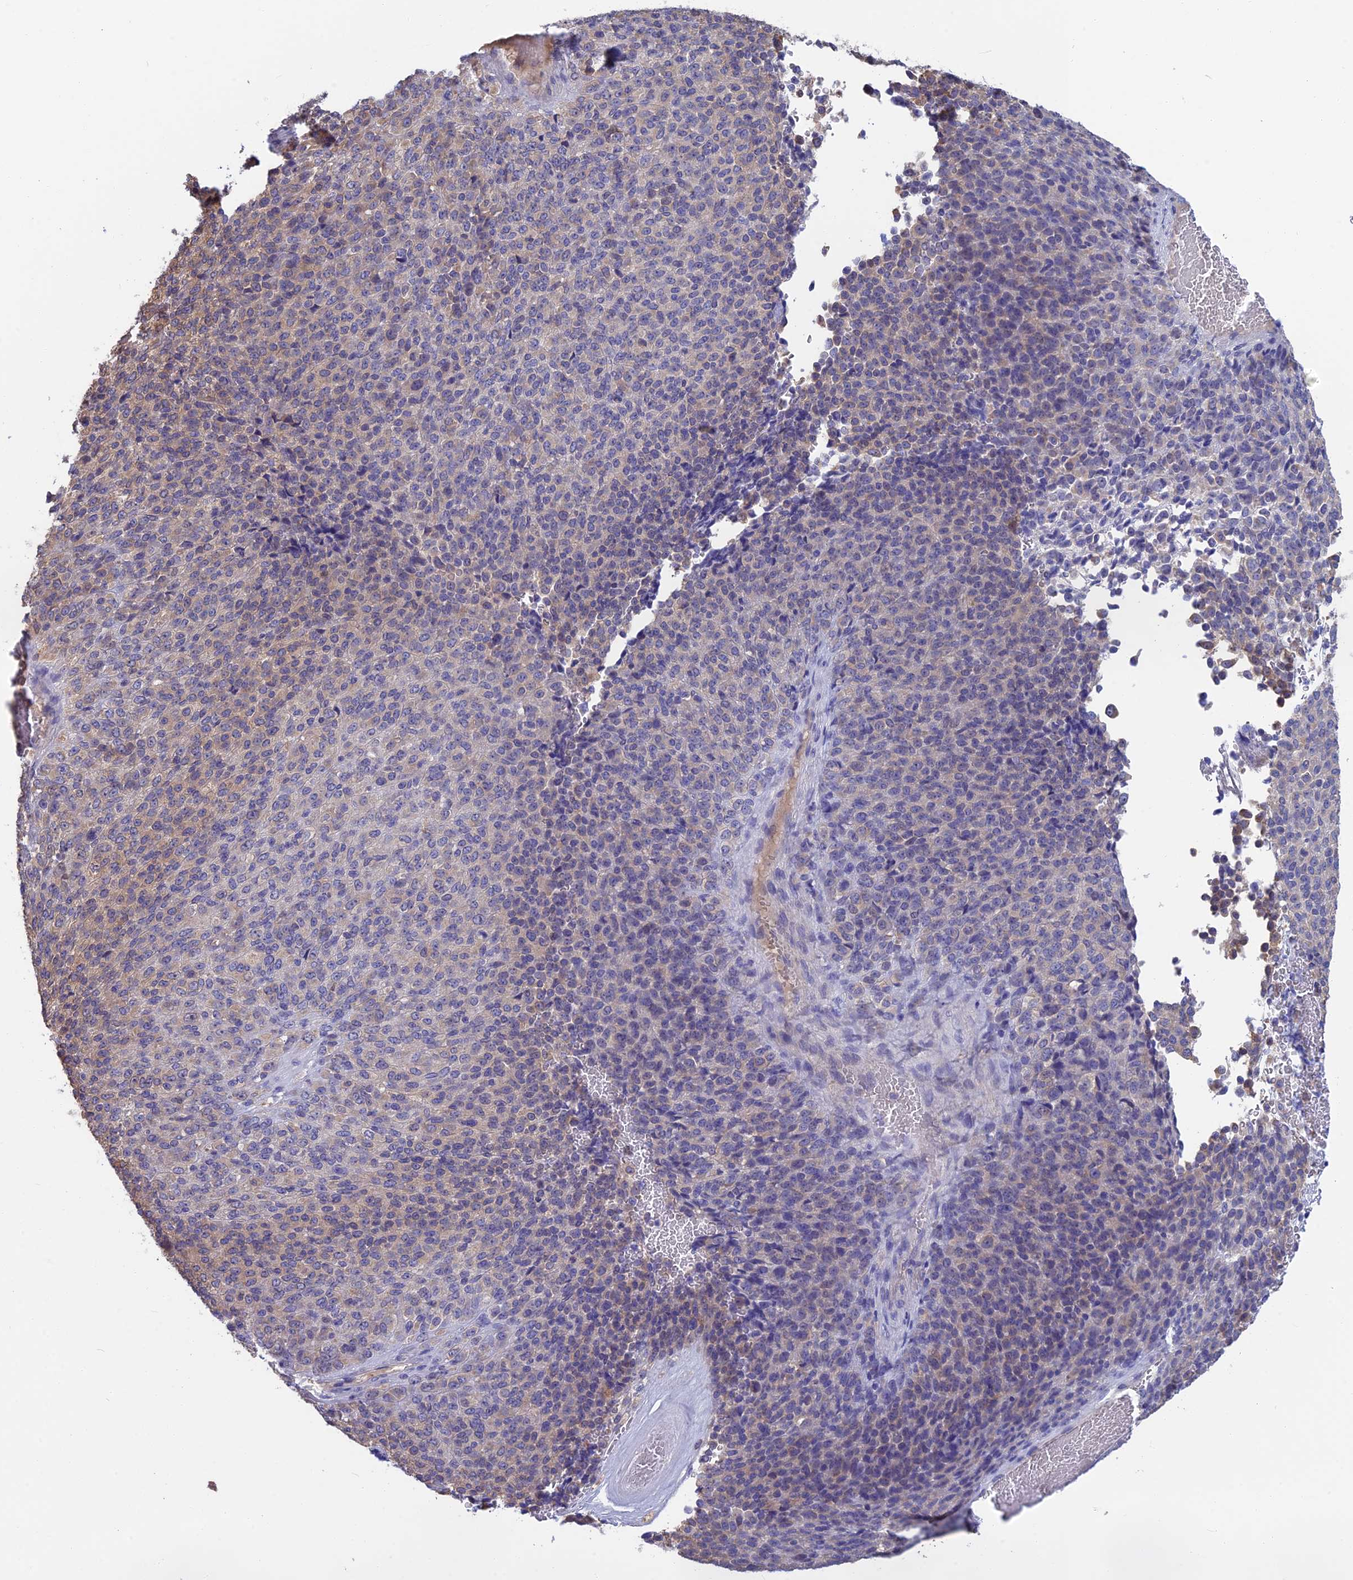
{"staining": {"intensity": "negative", "quantity": "none", "location": "none"}, "tissue": "melanoma", "cell_type": "Tumor cells", "image_type": "cancer", "snomed": [{"axis": "morphology", "description": "Malignant melanoma, Metastatic site"}, {"axis": "topography", "description": "Brain"}], "caption": "Tumor cells are negative for brown protein staining in malignant melanoma (metastatic site).", "gene": "SNAP91", "patient": {"sex": "female", "age": 56}}